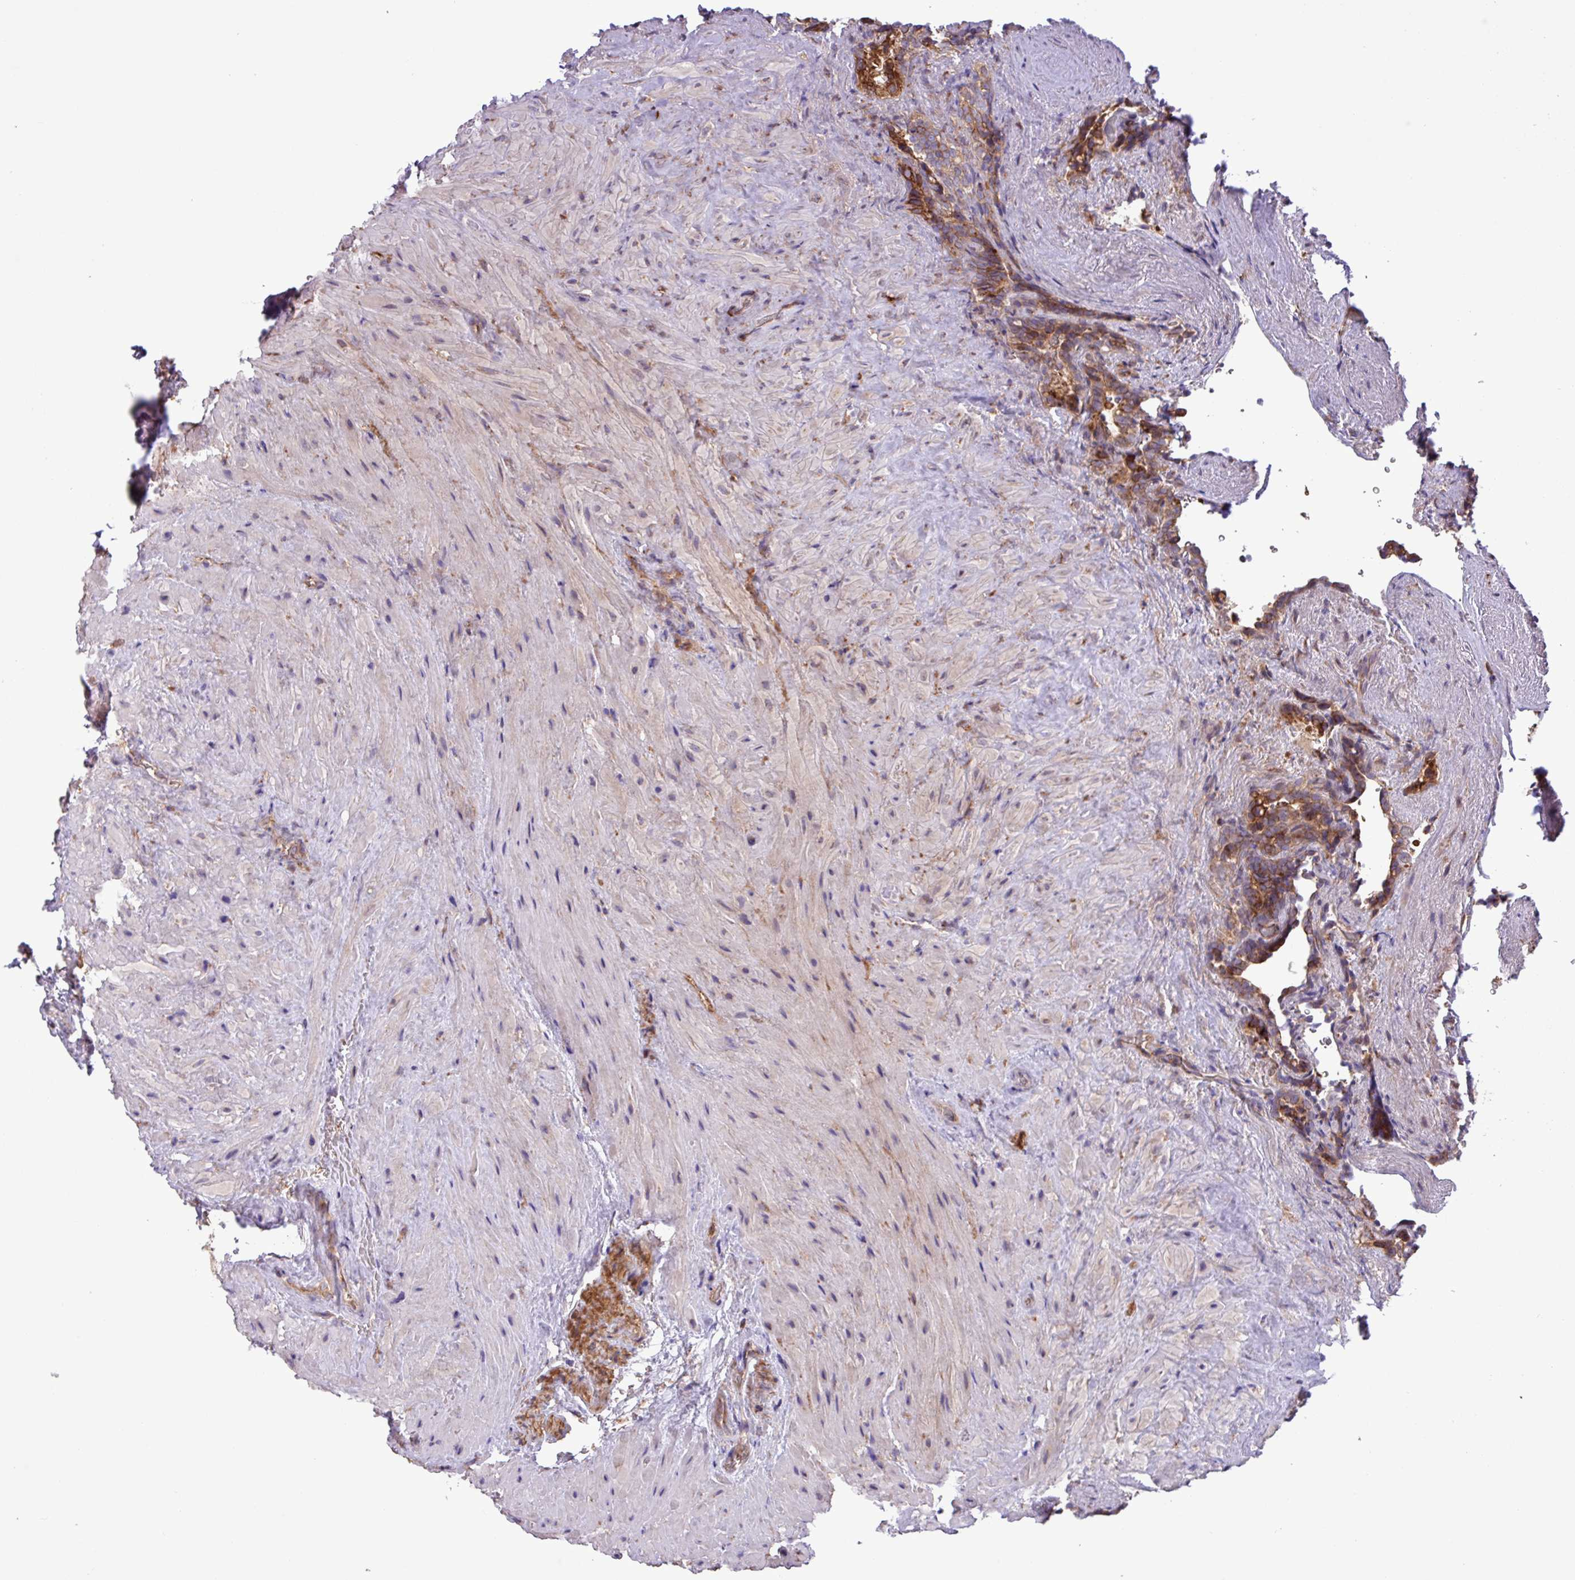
{"staining": {"intensity": "moderate", "quantity": ">75%", "location": "cytoplasmic/membranous"}, "tissue": "seminal vesicle", "cell_type": "Glandular cells", "image_type": "normal", "snomed": [{"axis": "morphology", "description": "Normal tissue, NOS"}, {"axis": "topography", "description": "Seminal veicle"}], "caption": "A medium amount of moderate cytoplasmic/membranous positivity is seen in approximately >75% of glandular cells in benign seminal vesicle. The staining is performed using DAB (3,3'-diaminobenzidine) brown chromogen to label protein expression. The nuclei are counter-stained blue using hematoxylin.", "gene": "RAB19", "patient": {"sex": "male", "age": 62}}